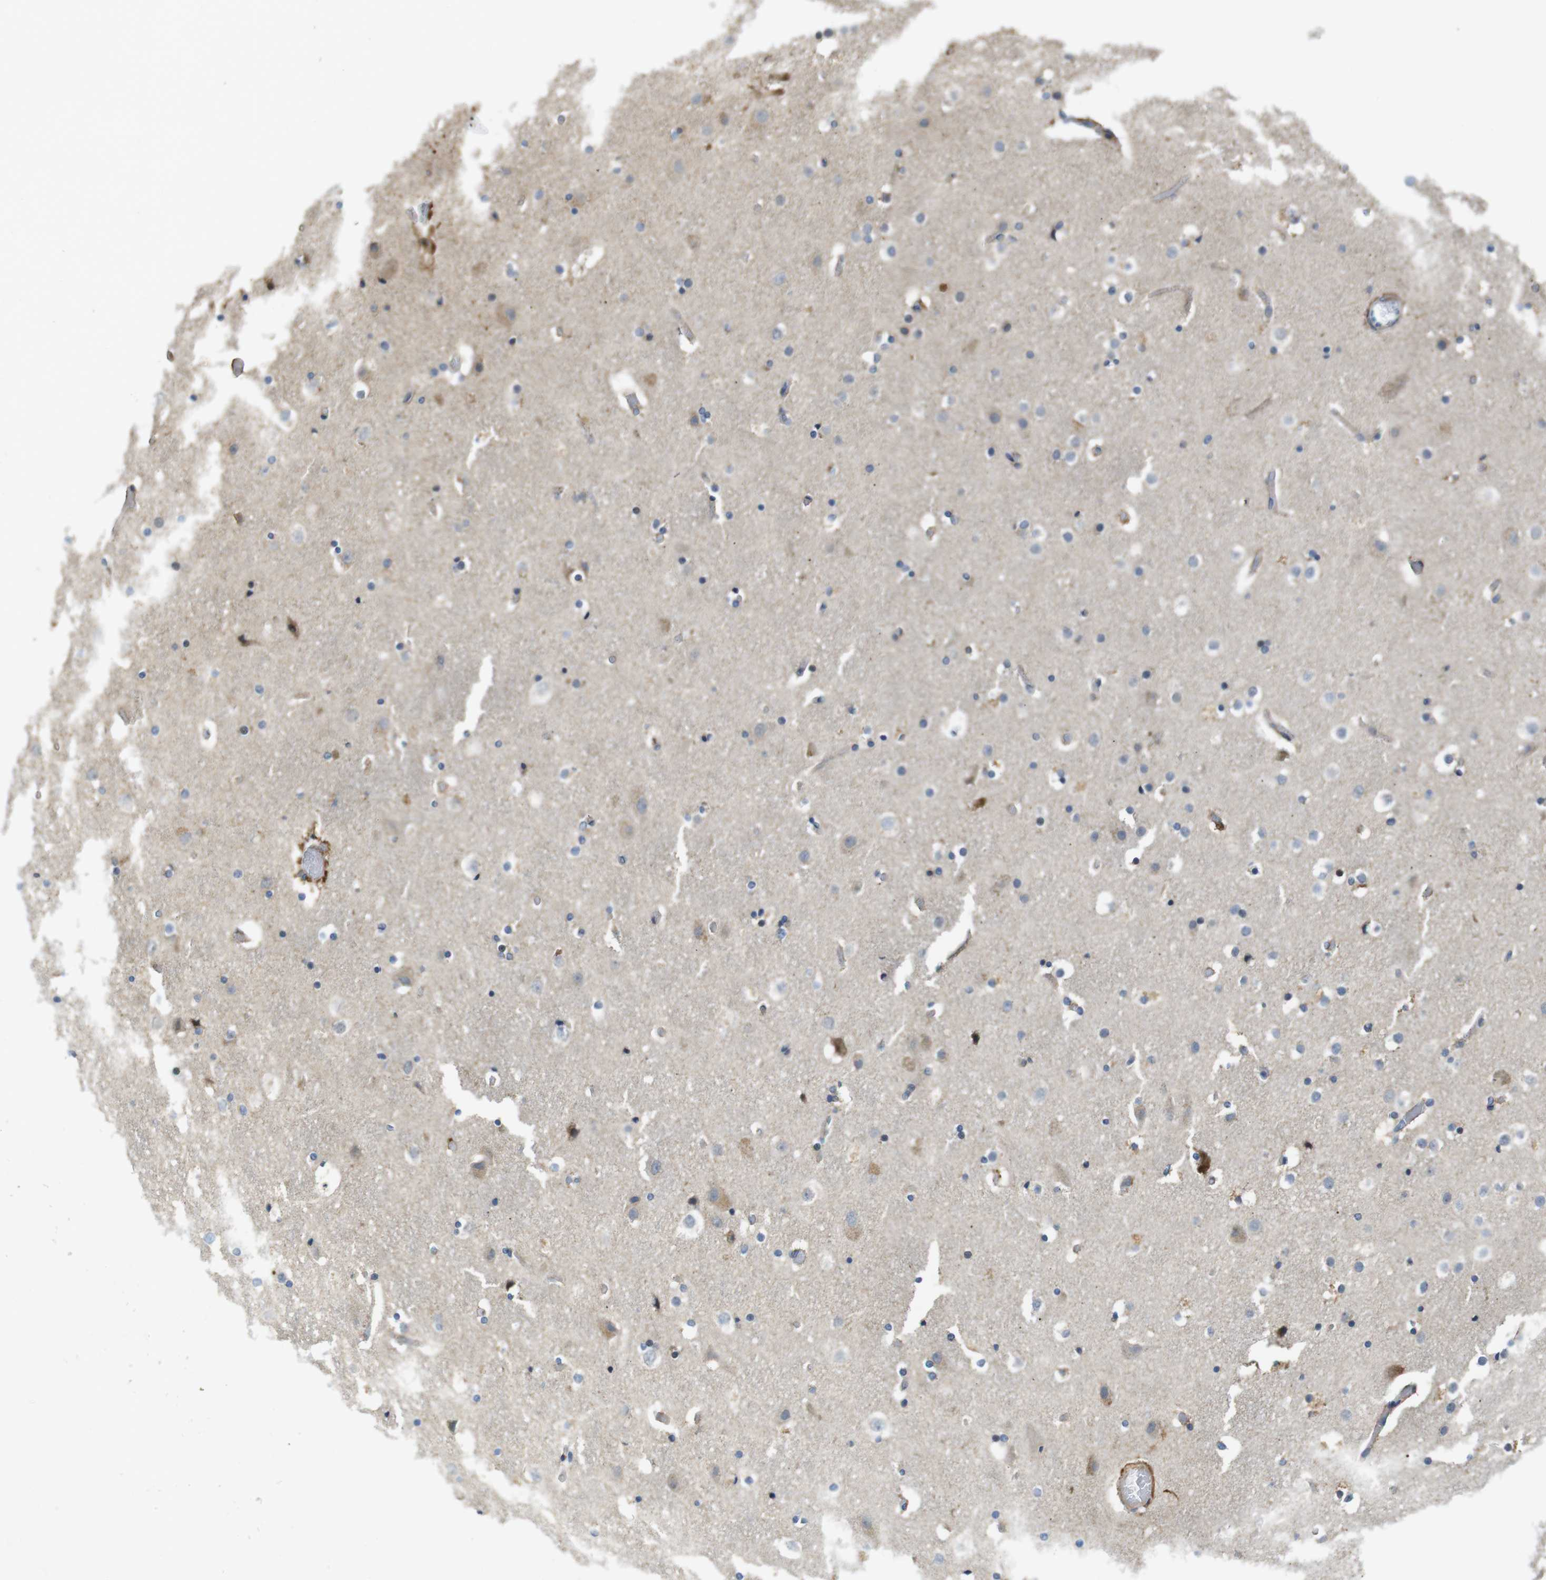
{"staining": {"intensity": "negative", "quantity": "none", "location": "none"}, "tissue": "cerebral cortex", "cell_type": "Endothelial cells", "image_type": "normal", "snomed": [{"axis": "morphology", "description": "Normal tissue, NOS"}, {"axis": "topography", "description": "Cerebral cortex"}], "caption": "Endothelial cells are negative for brown protein staining in normal cerebral cortex. (DAB (3,3'-diaminobenzidine) IHC with hematoxylin counter stain).", "gene": "MARCHF1", "patient": {"sex": "male", "age": 57}}